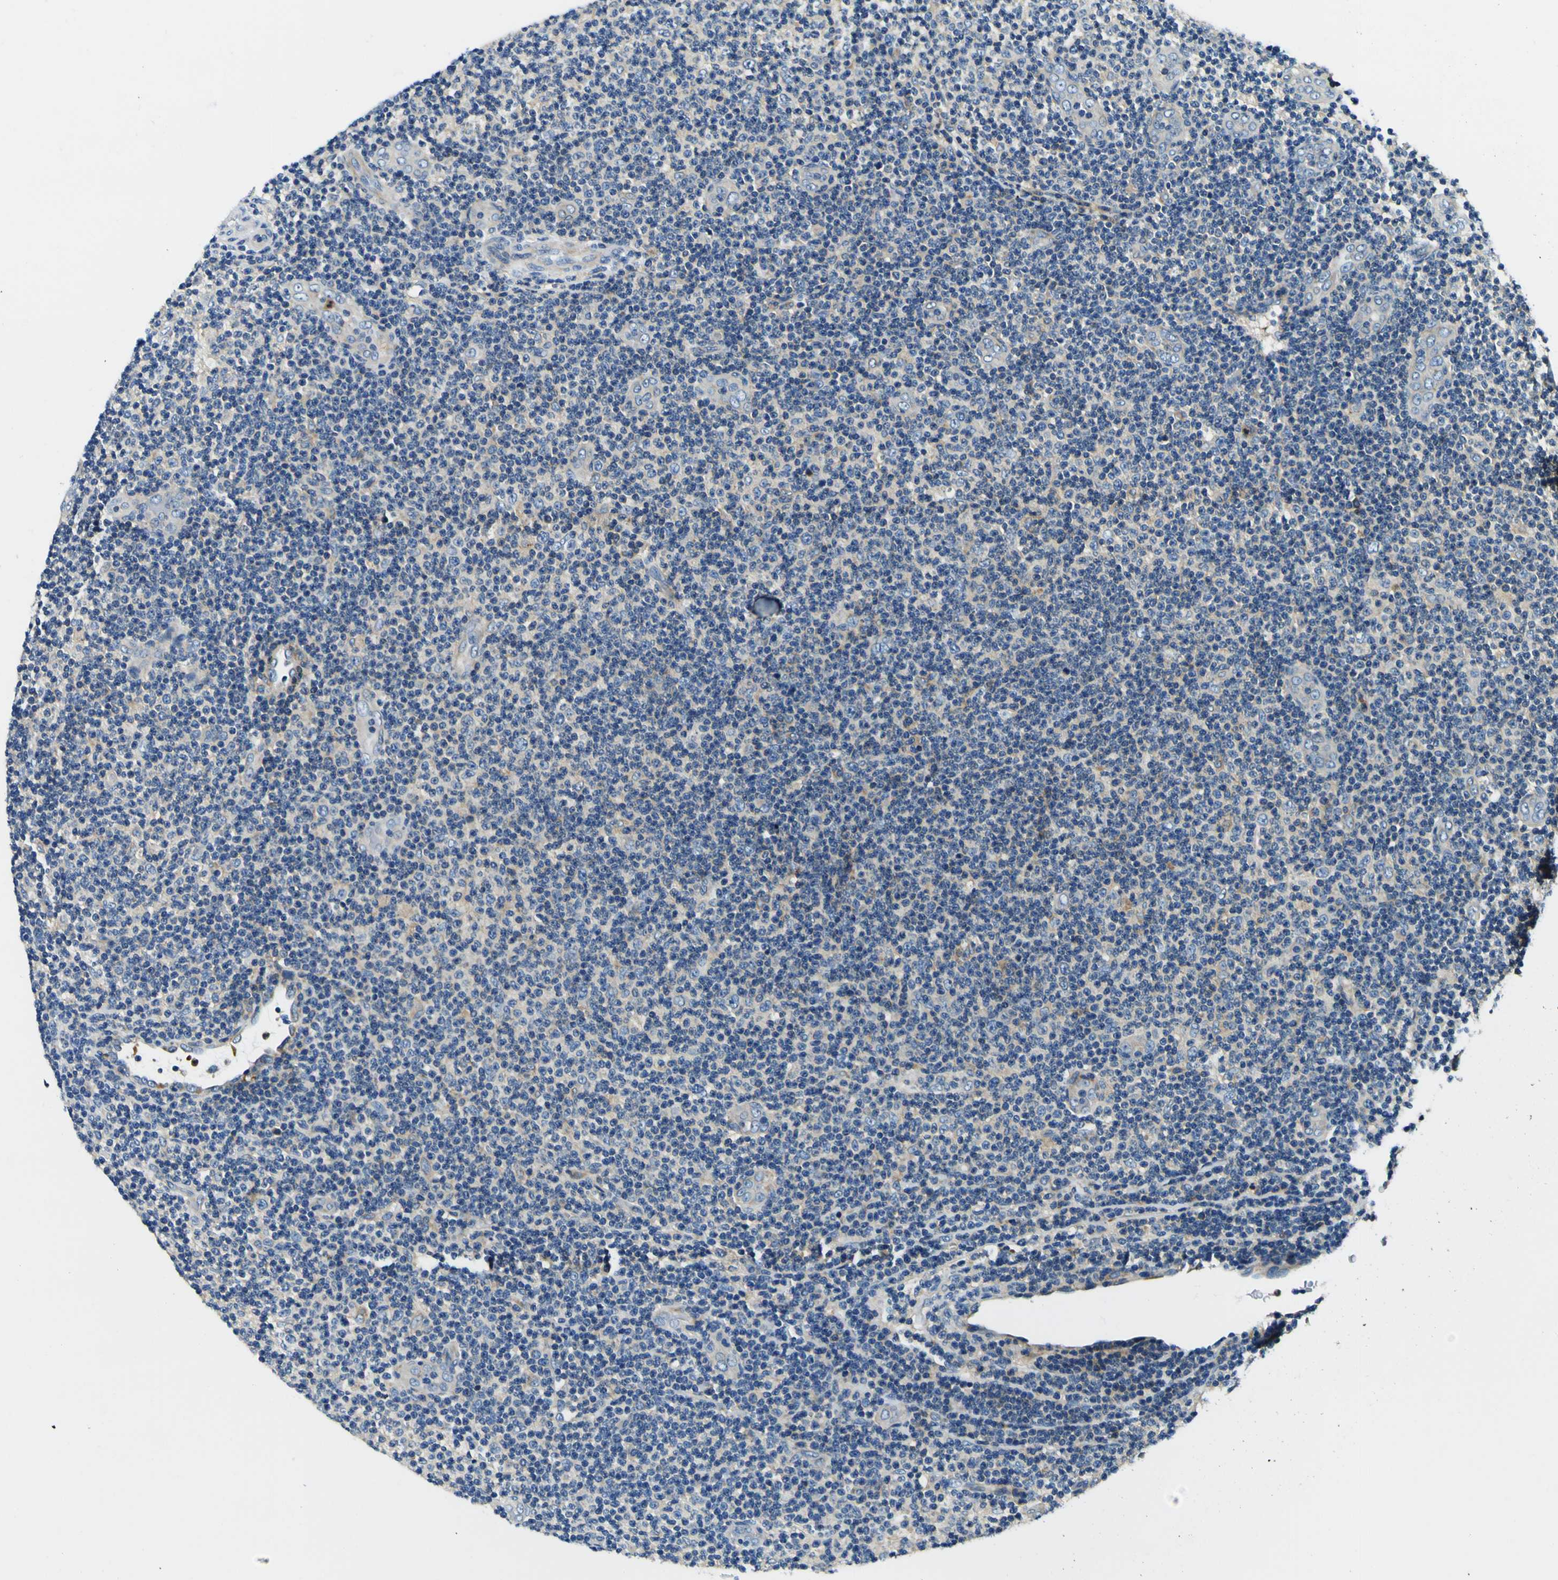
{"staining": {"intensity": "negative", "quantity": "none", "location": "none"}, "tissue": "lymphoma", "cell_type": "Tumor cells", "image_type": "cancer", "snomed": [{"axis": "morphology", "description": "Malignant lymphoma, non-Hodgkin's type, Low grade"}, {"axis": "topography", "description": "Lymph node"}], "caption": "Lymphoma was stained to show a protein in brown. There is no significant expression in tumor cells. (DAB immunohistochemistry (IHC) visualized using brightfield microscopy, high magnification).", "gene": "CLSTN1", "patient": {"sex": "male", "age": 83}}